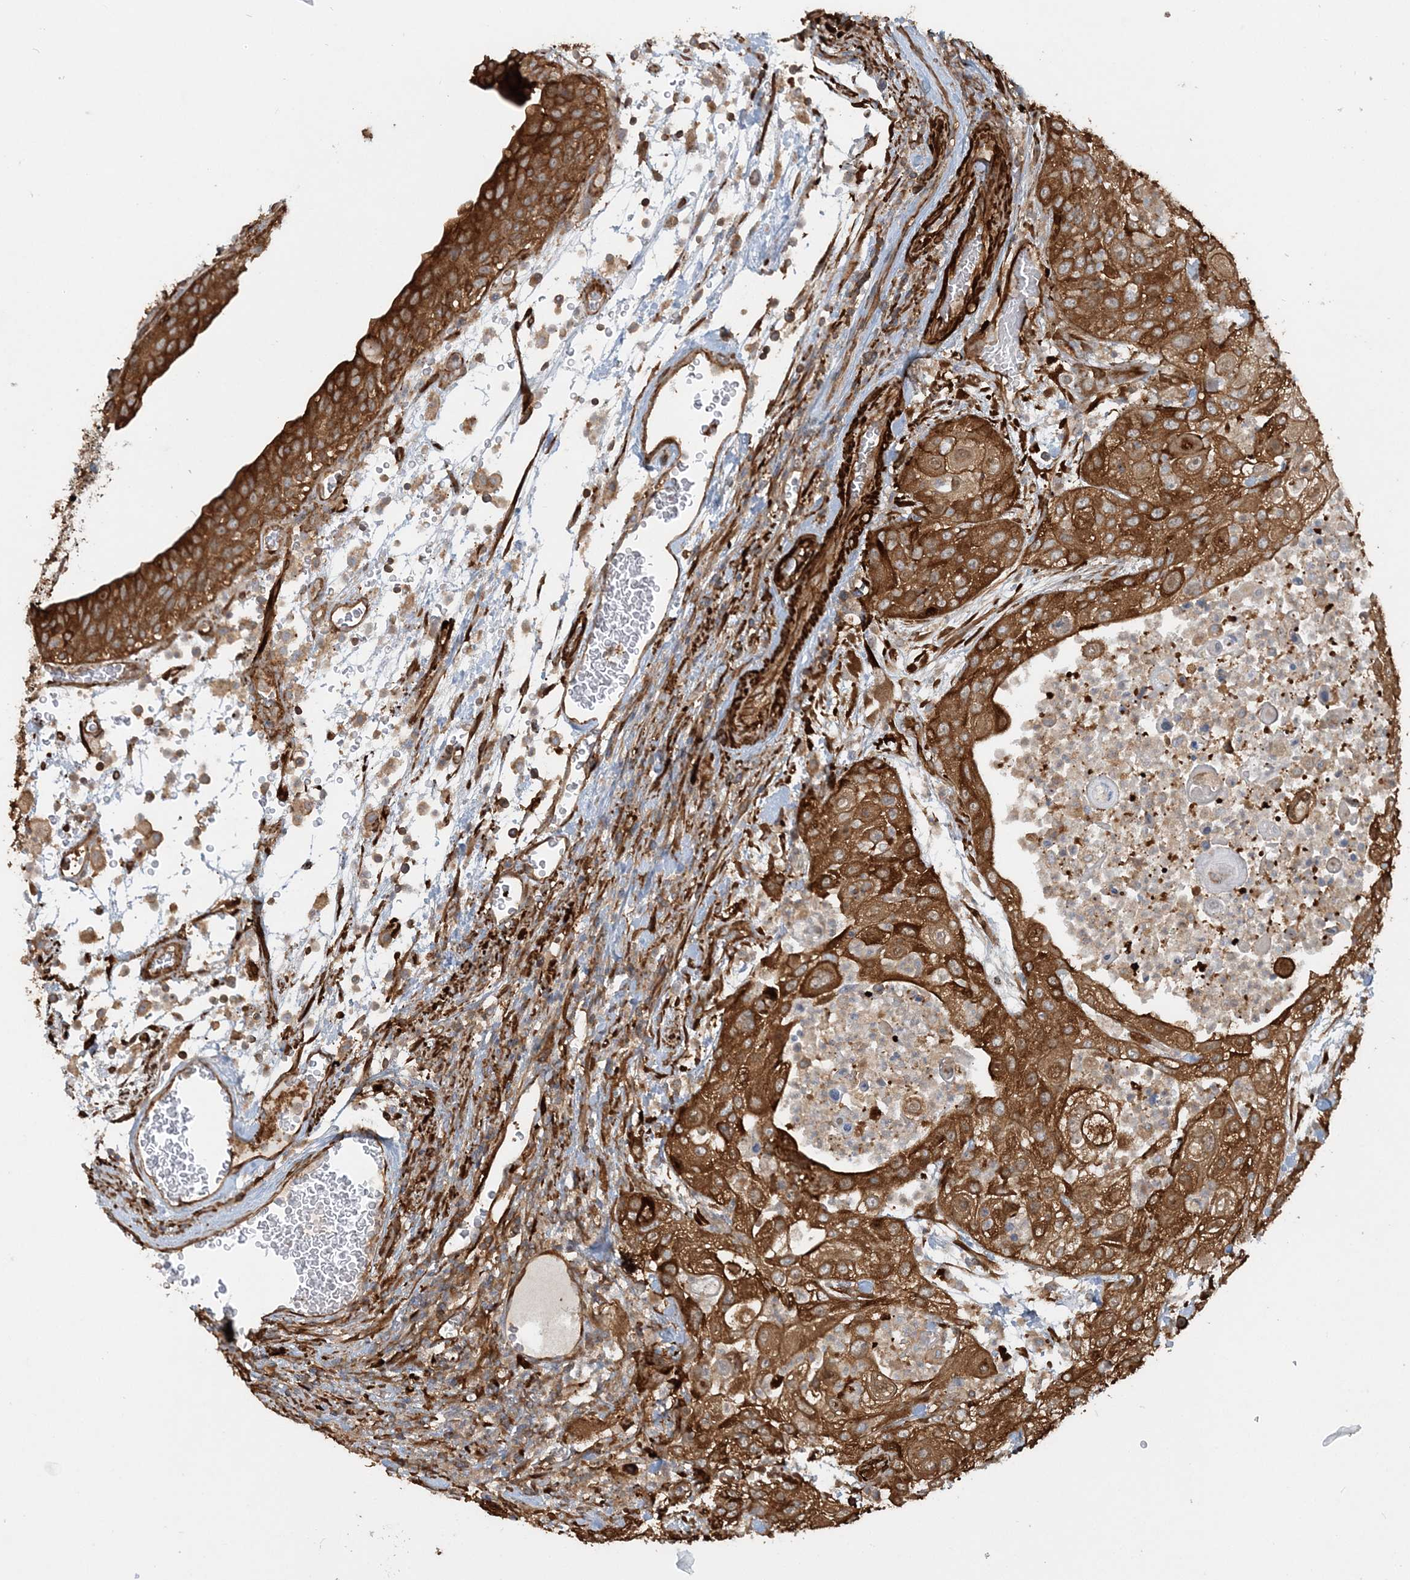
{"staining": {"intensity": "strong", "quantity": ">75%", "location": "cytoplasmic/membranous"}, "tissue": "urothelial cancer", "cell_type": "Tumor cells", "image_type": "cancer", "snomed": [{"axis": "morphology", "description": "Urothelial carcinoma, High grade"}, {"axis": "topography", "description": "Urinary bladder"}], "caption": "About >75% of tumor cells in human urothelial cancer show strong cytoplasmic/membranous protein staining as visualized by brown immunohistochemical staining.", "gene": "DSTN", "patient": {"sex": "female", "age": 79}}